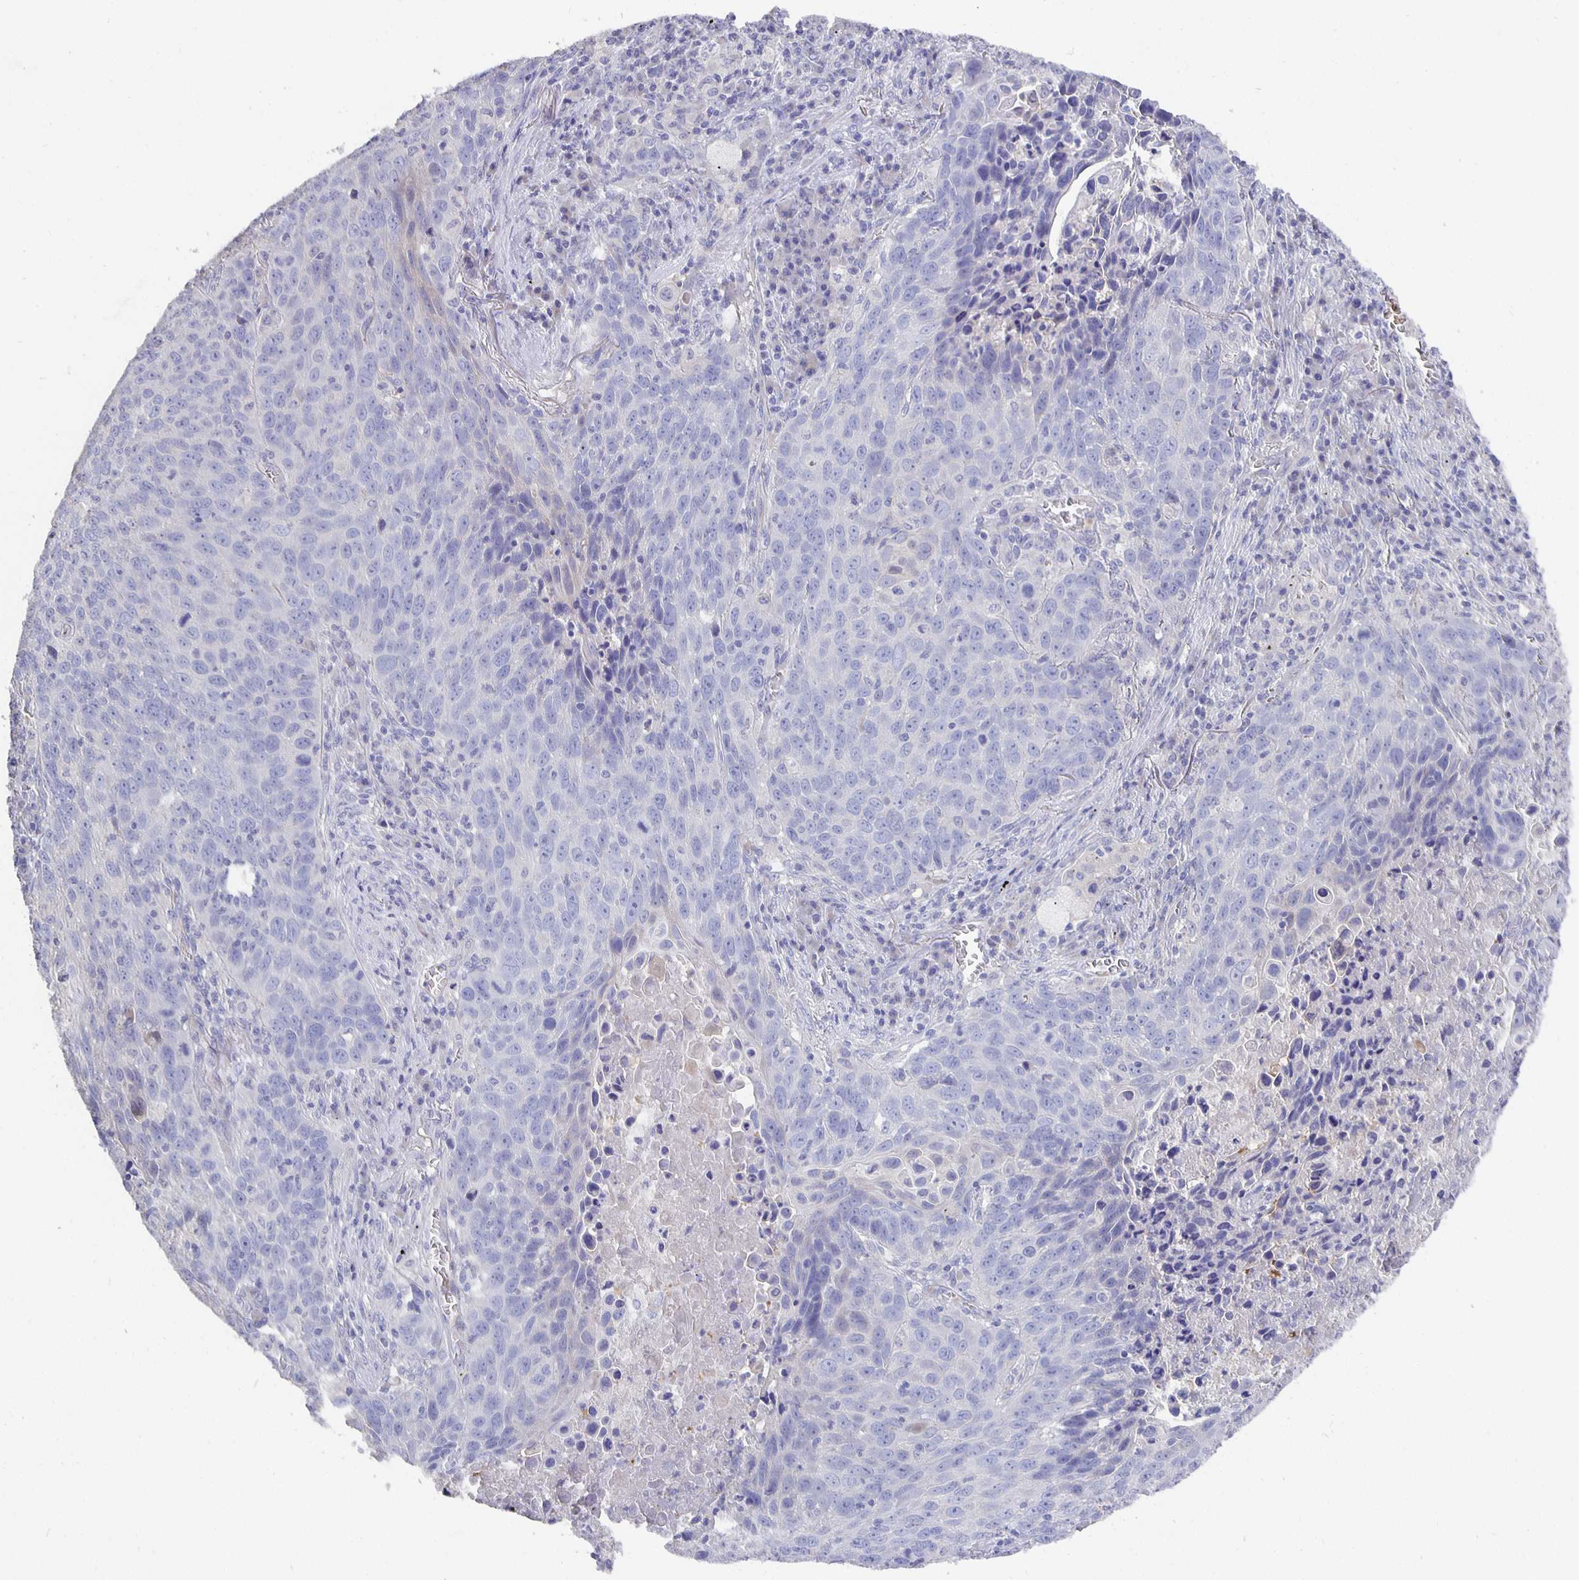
{"staining": {"intensity": "negative", "quantity": "none", "location": "none"}, "tissue": "lung cancer", "cell_type": "Tumor cells", "image_type": "cancer", "snomed": [{"axis": "morphology", "description": "Squamous cell carcinoma, NOS"}, {"axis": "topography", "description": "Lung"}], "caption": "This is an immunohistochemistry (IHC) image of human lung cancer. There is no staining in tumor cells.", "gene": "CFAP74", "patient": {"sex": "male", "age": 78}}